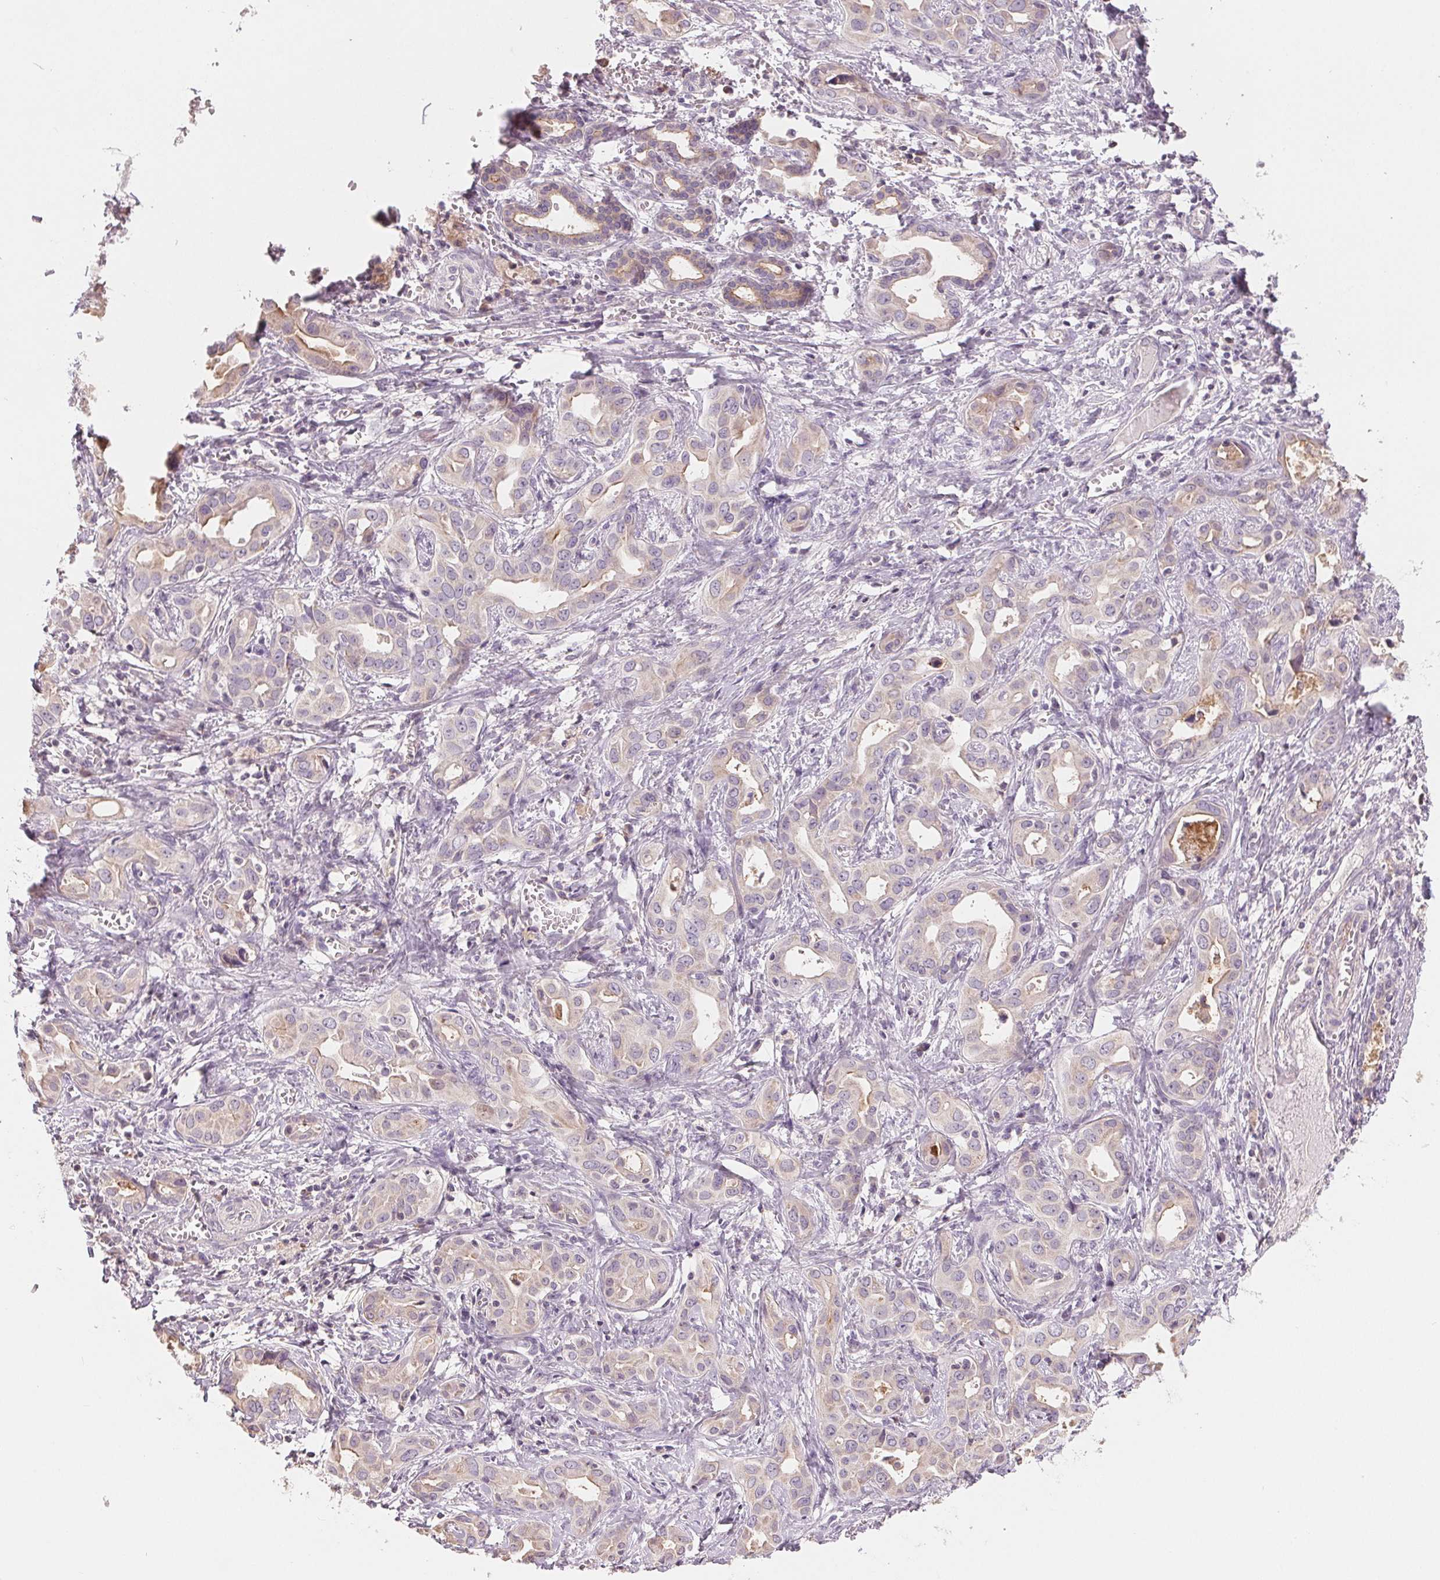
{"staining": {"intensity": "negative", "quantity": "none", "location": "none"}, "tissue": "liver cancer", "cell_type": "Tumor cells", "image_type": "cancer", "snomed": [{"axis": "morphology", "description": "Cholangiocarcinoma"}, {"axis": "topography", "description": "Liver"}], "caption": "A photomicrograph of liver cholangiocarcinoma stained for a protein displays no brown staining in tumor cells. (DAB (3,3'-diaminobenzidine) immunohistochemistry, high magnification).", "gene": "VTCN1", "patient": {"sex": "female", "age": 65}}